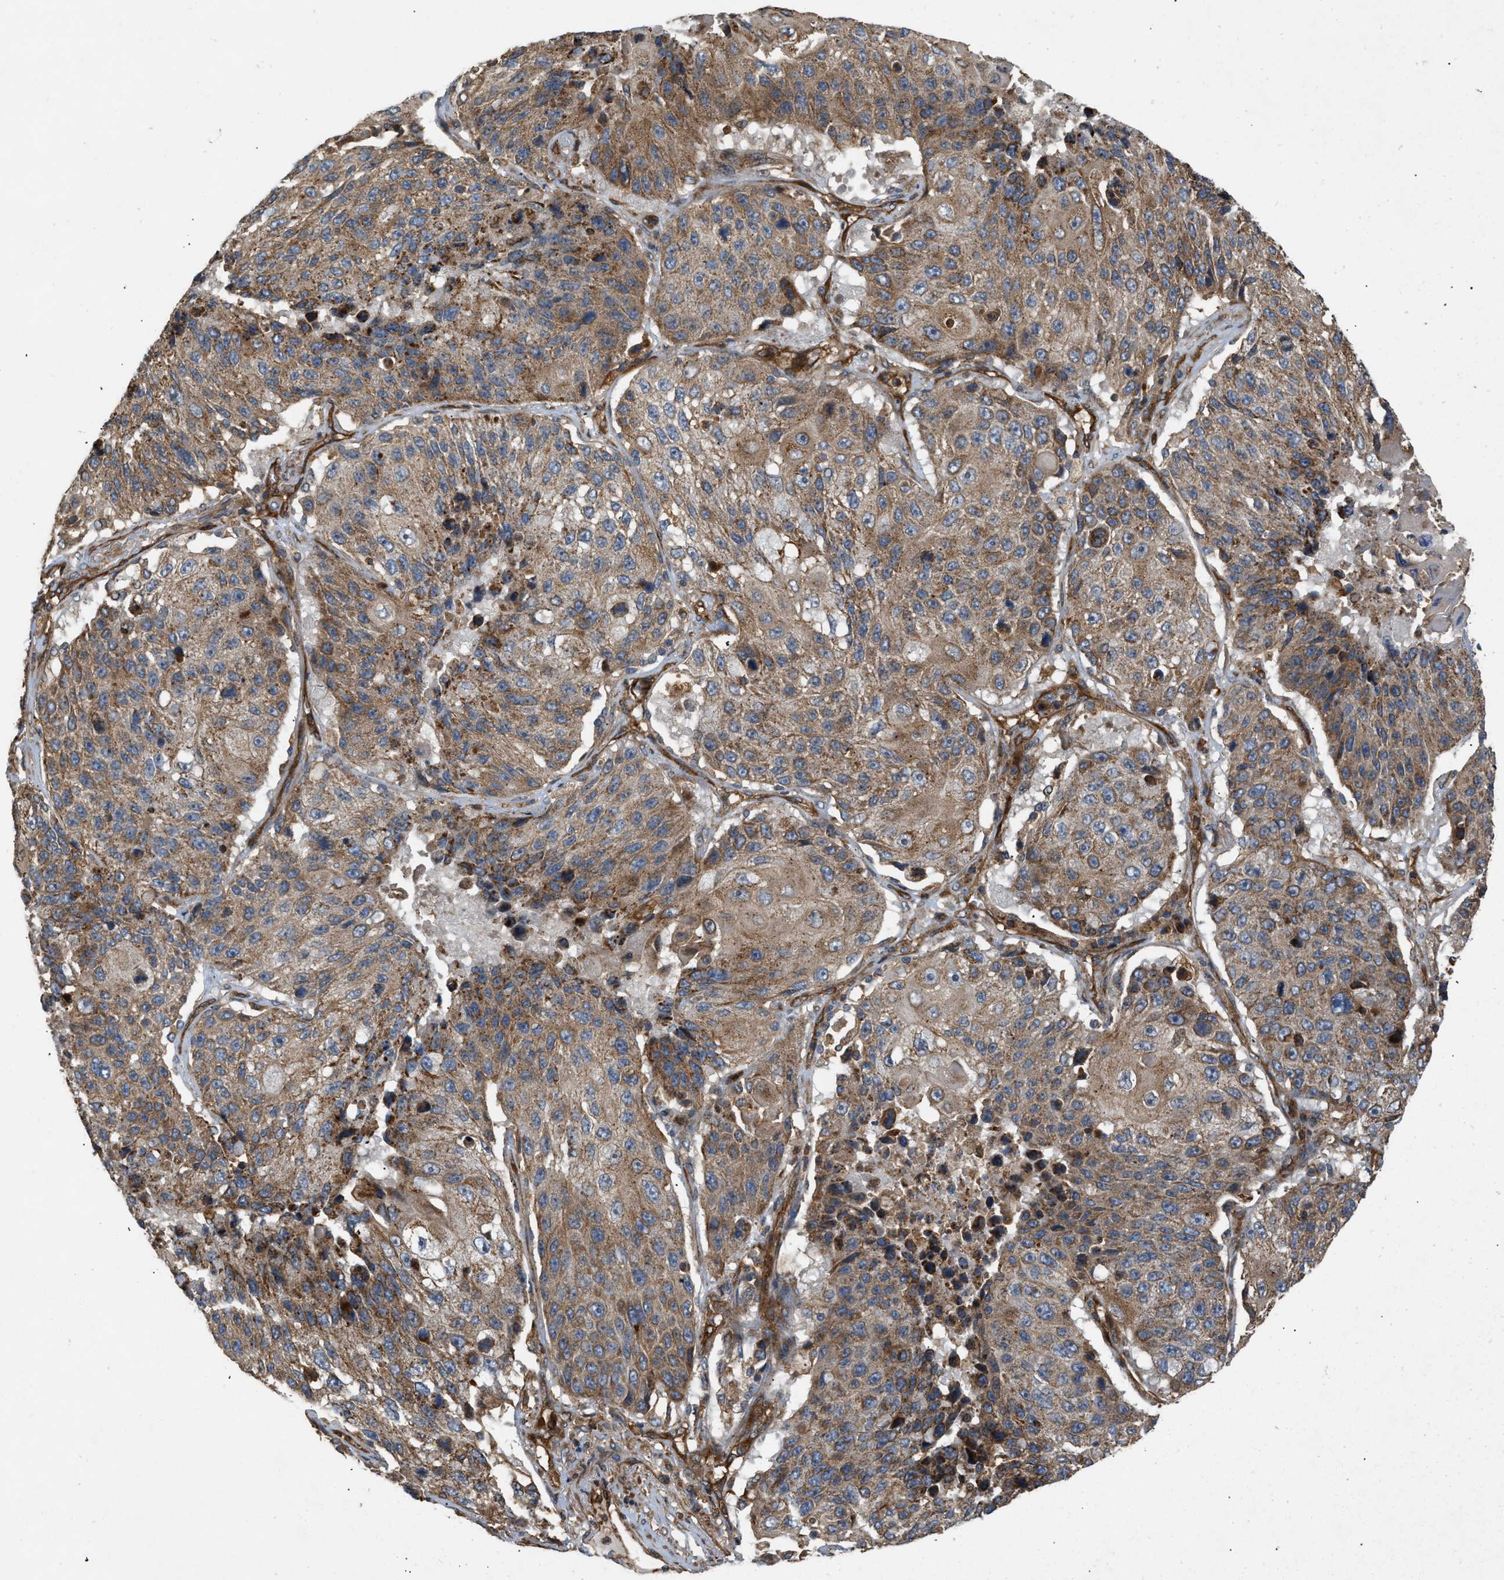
{"staining": {"intensity": "moderate", "quantity": ">75%", "location": "cytoplasmic/membranous"}, "tissue": "lung cancer", "cell_type": "Tumor cells", "image_type": "cancer", "snomed": [{"axis": "morphology", "description": "Squamous cell carcinoma, NOS"}, {"axis": "topography", "description": "Lung"}], "caption": "Protein staining by immunohistochemistry shows moderate cytoplasmic/membranous expression in about >75% of tumor cells in lung cancer.", "gene": "GNB4", "patient": {"sex": "male", "age": 61}}